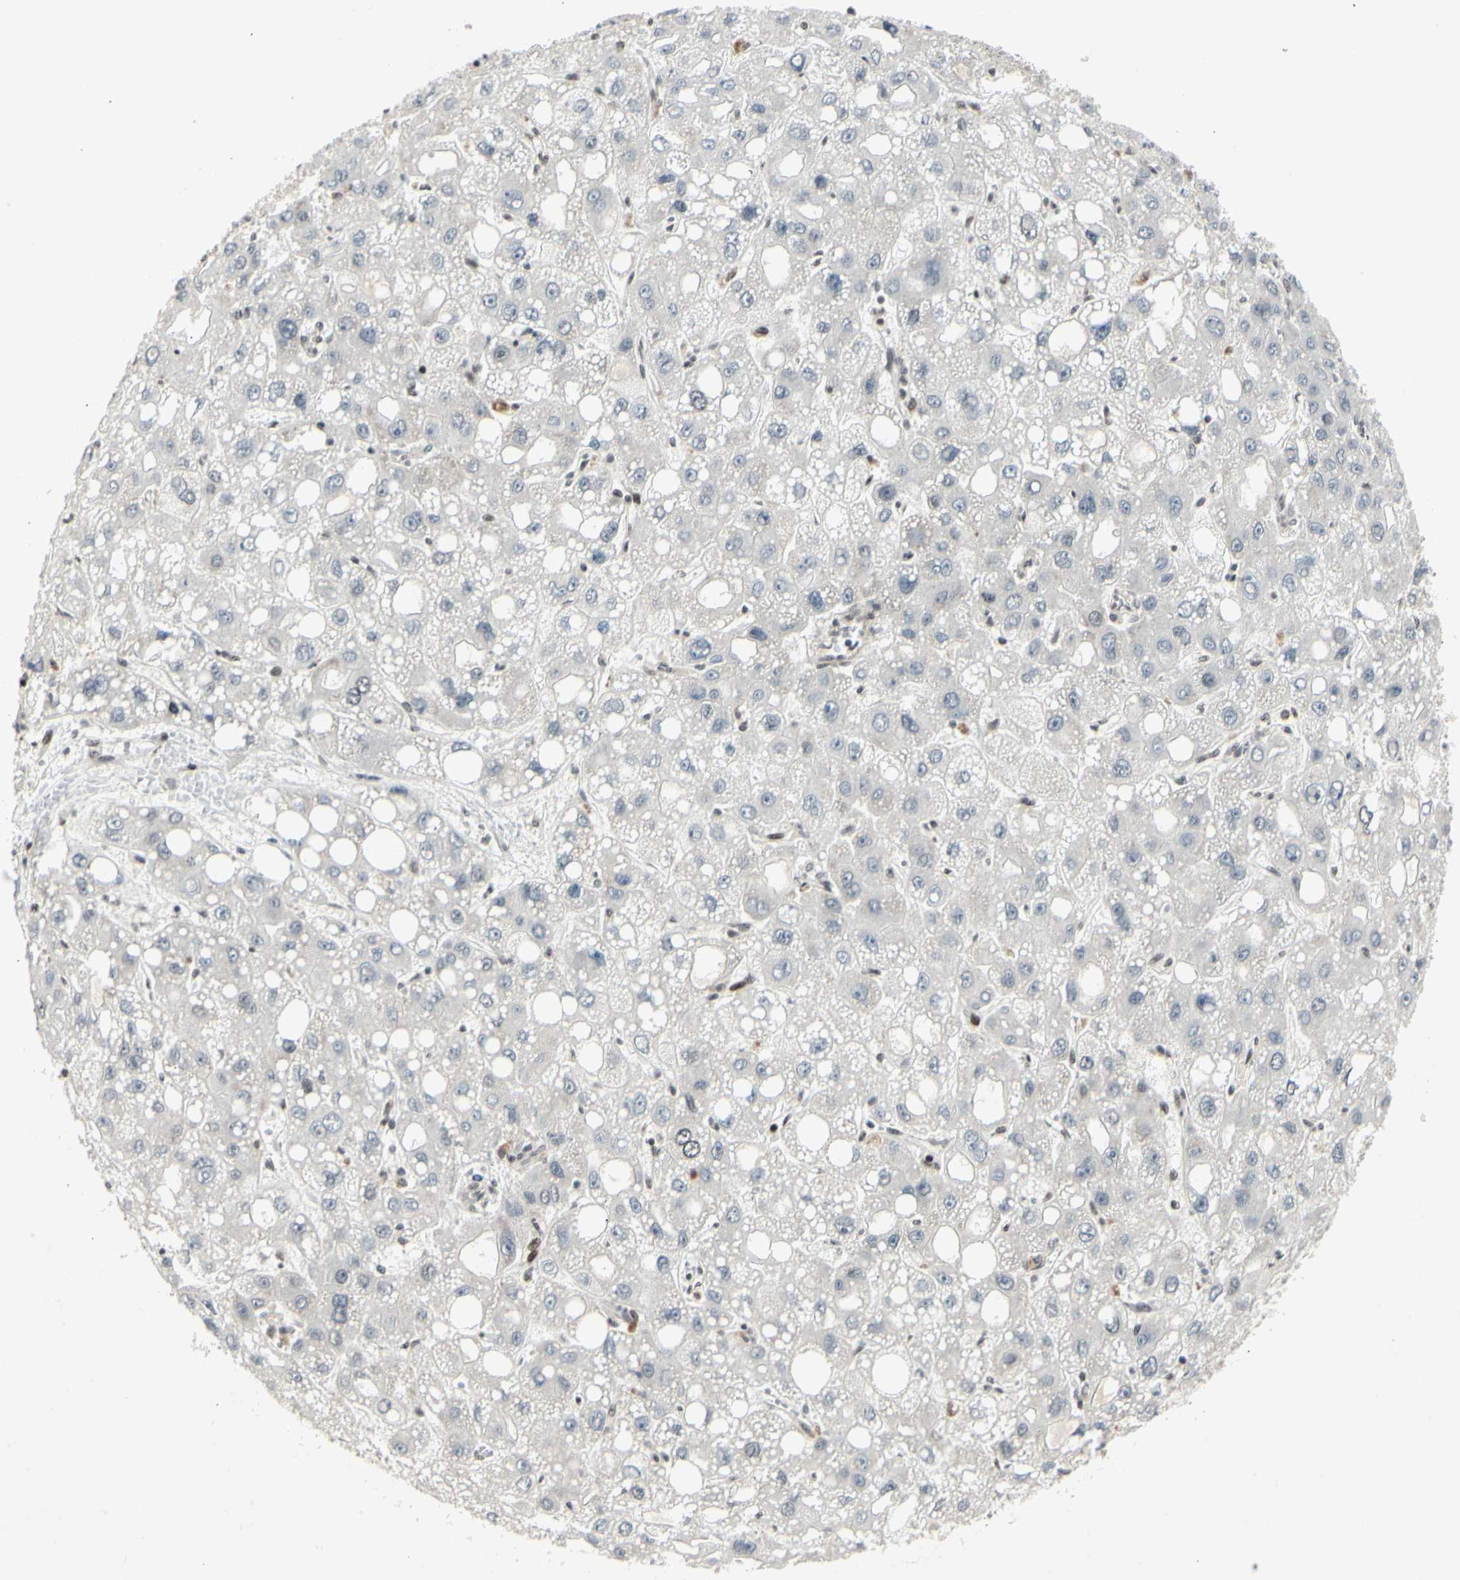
{"staining": {"intensity": "negative", "quantity": "none", "location": "none"}, "tissue": "liver cancer", "cell_type": "Tumor cells", "image_type": "cancer", "snomed": [{"axis": "morphology", "description": "Carcinoma, Hepatocellular, NOS"}, {"axis": "topography", "description": "Liver"}], "caption": "Liver hepatocellular carcinoma was stained to show a protein in brown. There is no significant staining in tumor cells.", "gene": "FOXJ2", "patient": {"sex": "male", "age": 55}}